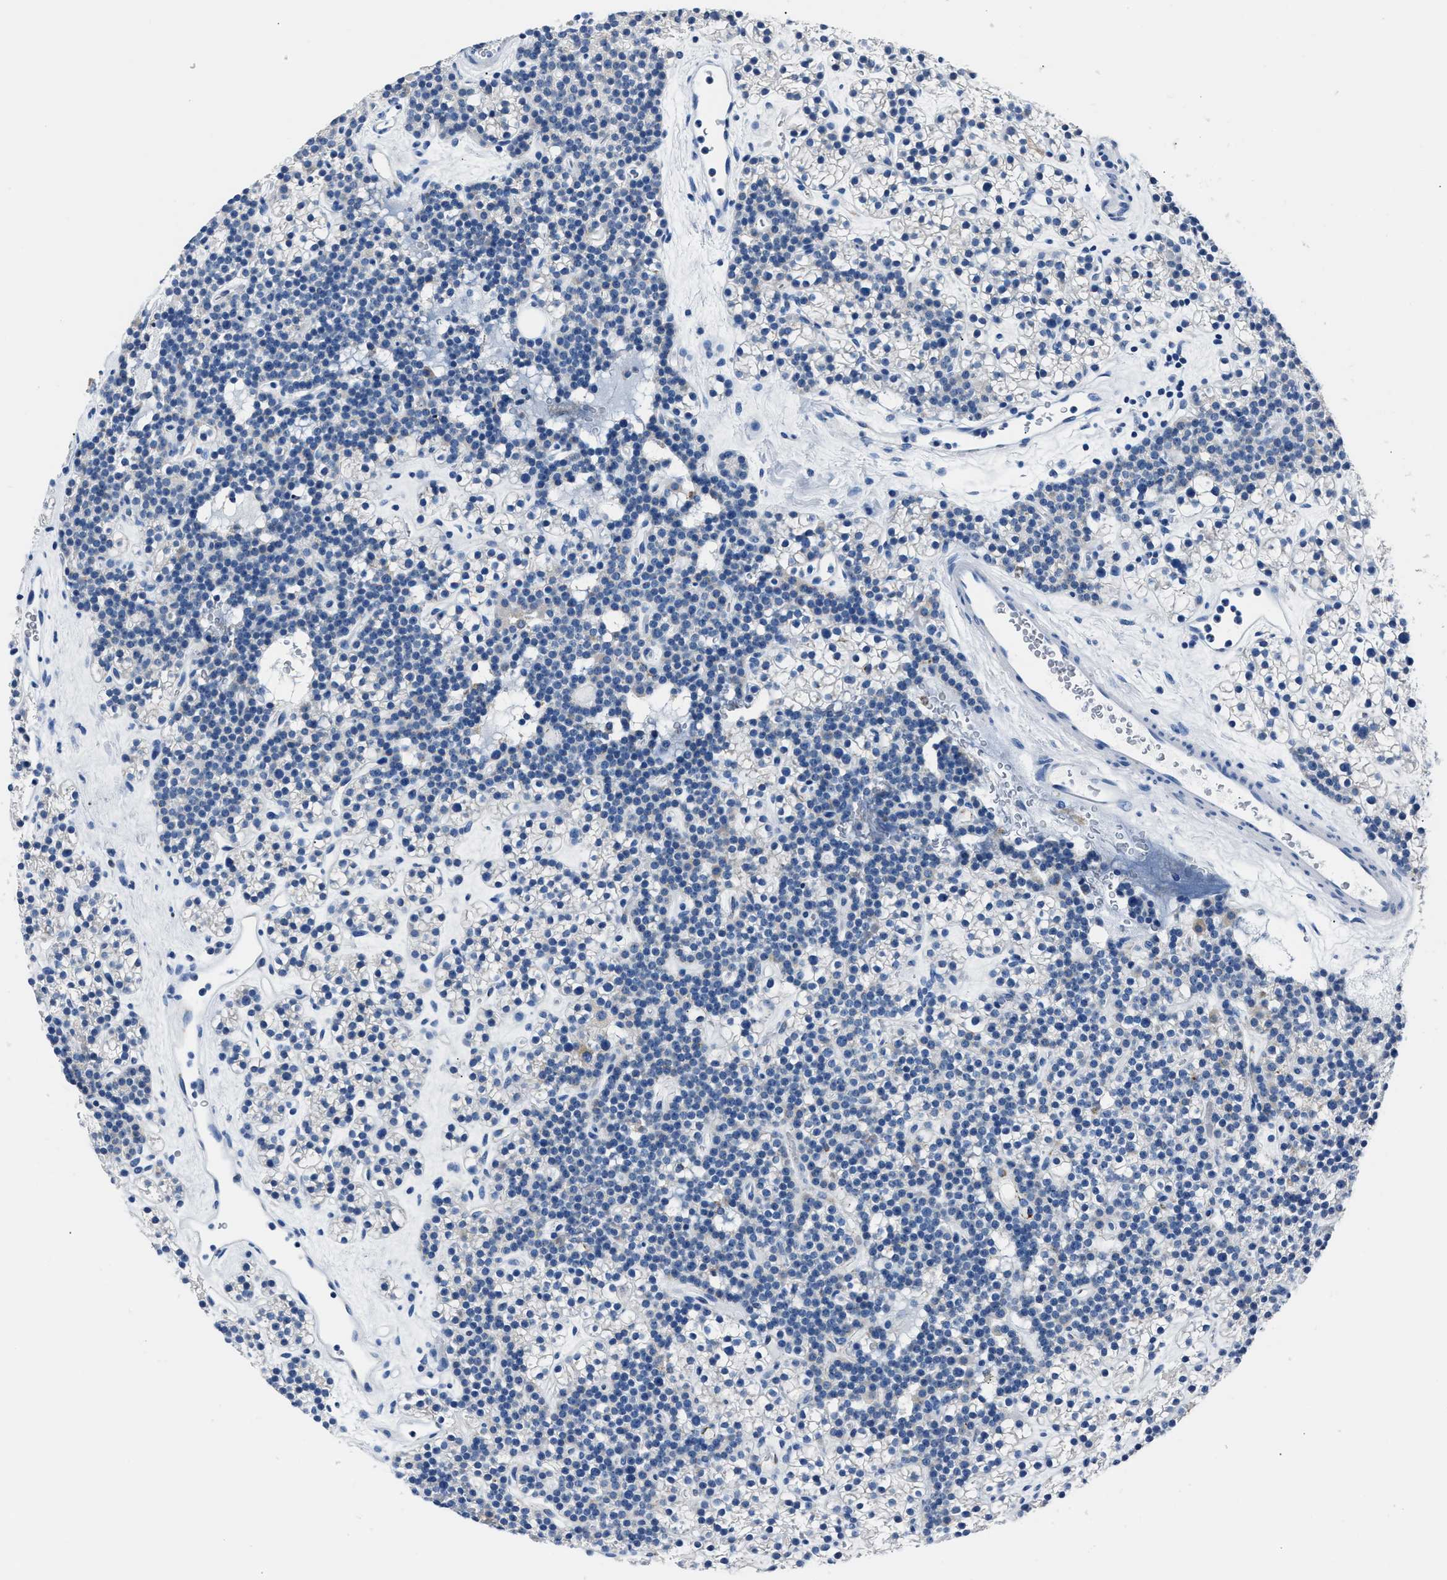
{"staining": {"intensity": "negative", "quantity": "none", "location": "none"}, "tissue": "parathyroid gland", "cell_type": "Glandular cells", "image_type": "normal", "snomed": [{"axis": "morphology", "description": "Normal tissue, NOS"}, {"axis": "morphology", "description": "Adenoma, NOS"}, {"axis": "topography", "description": "Parathyroid gland"}], "caption": "Immunohistochemistry (IHC) histopathology image of benign parathyroid gland: human parathyroid gland stained with DAB (3,3'-diaminobenzidine) exhibits no significant protein expression in glandular cells.", "gene": "AMACR", "patient": {"sex": "female", "age": 54}}